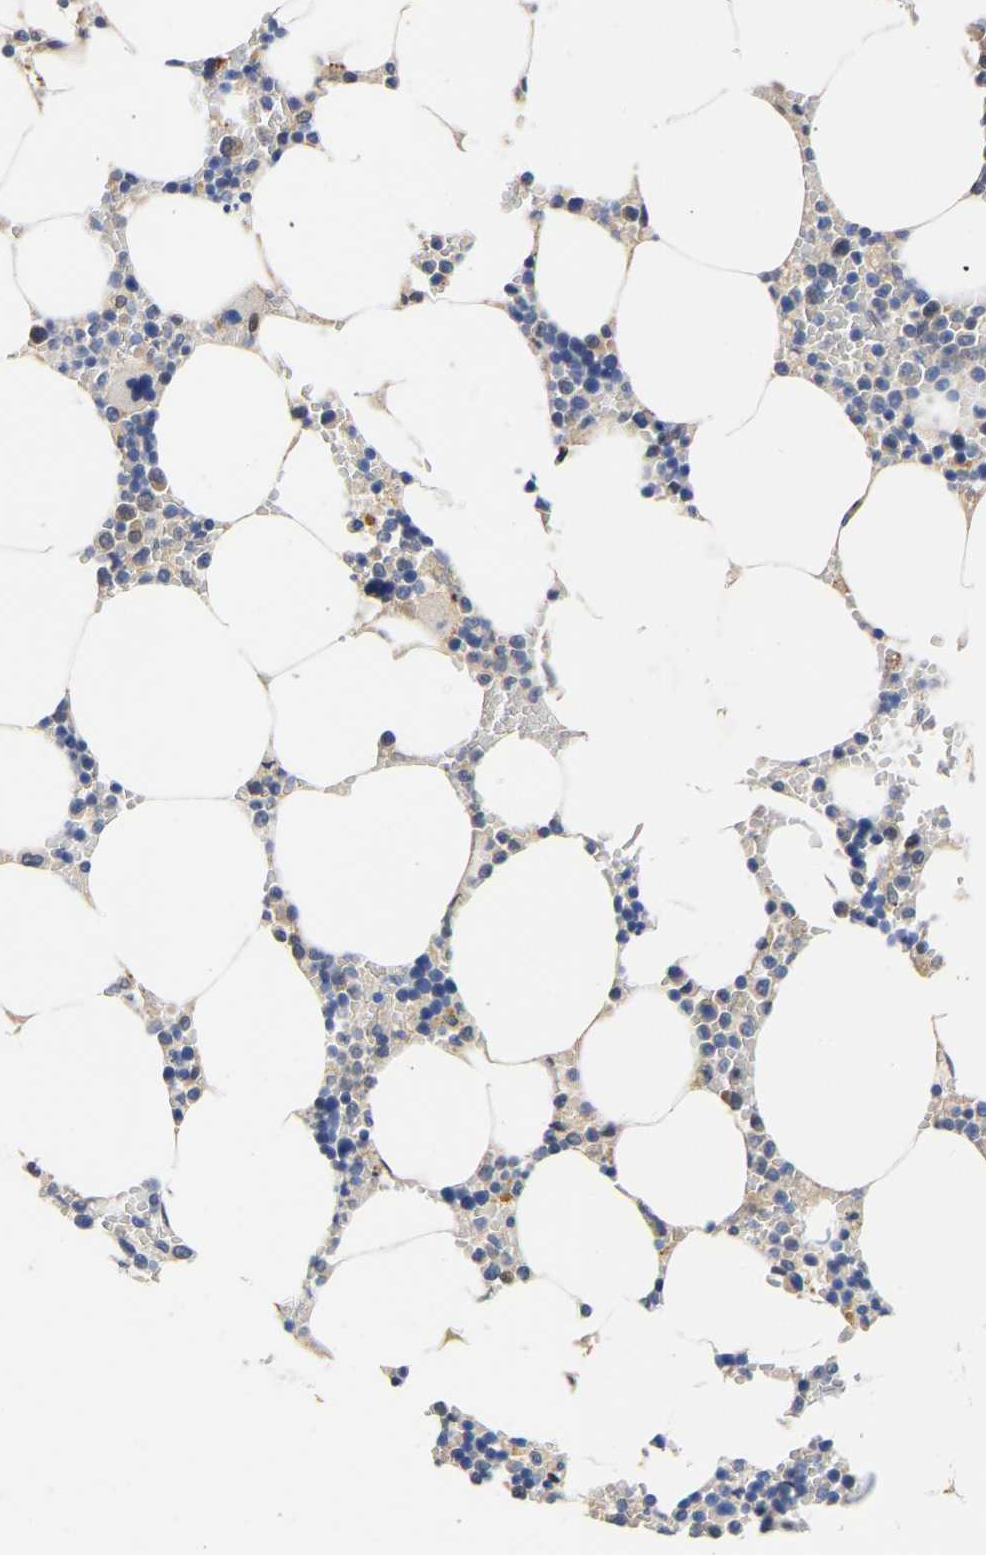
{"staining": {"intensity": "negative", "quantity": "none", "location": "none"}, "tissue": "bone marrow", "cell_type": "Hematopoietic cells", "image_type": "normal", "snomed": [{"axis": "morphology", "description": "Normal tissue, NOS"}, {"axis": "topography", "description": "Bone marrow"}], "caption": "DAB (3,3'-diaminobenzidine) immunohistochemical staining of normal bone marrow exhibits no significant staining in hematopoietic cells. (Brightfield microscopy of DAB (3,3'-diaminobenzidine) immunohistochemistry at high magnification).", "gene": "CCDC6", "patient": {"sex": "male", "age": 70}}